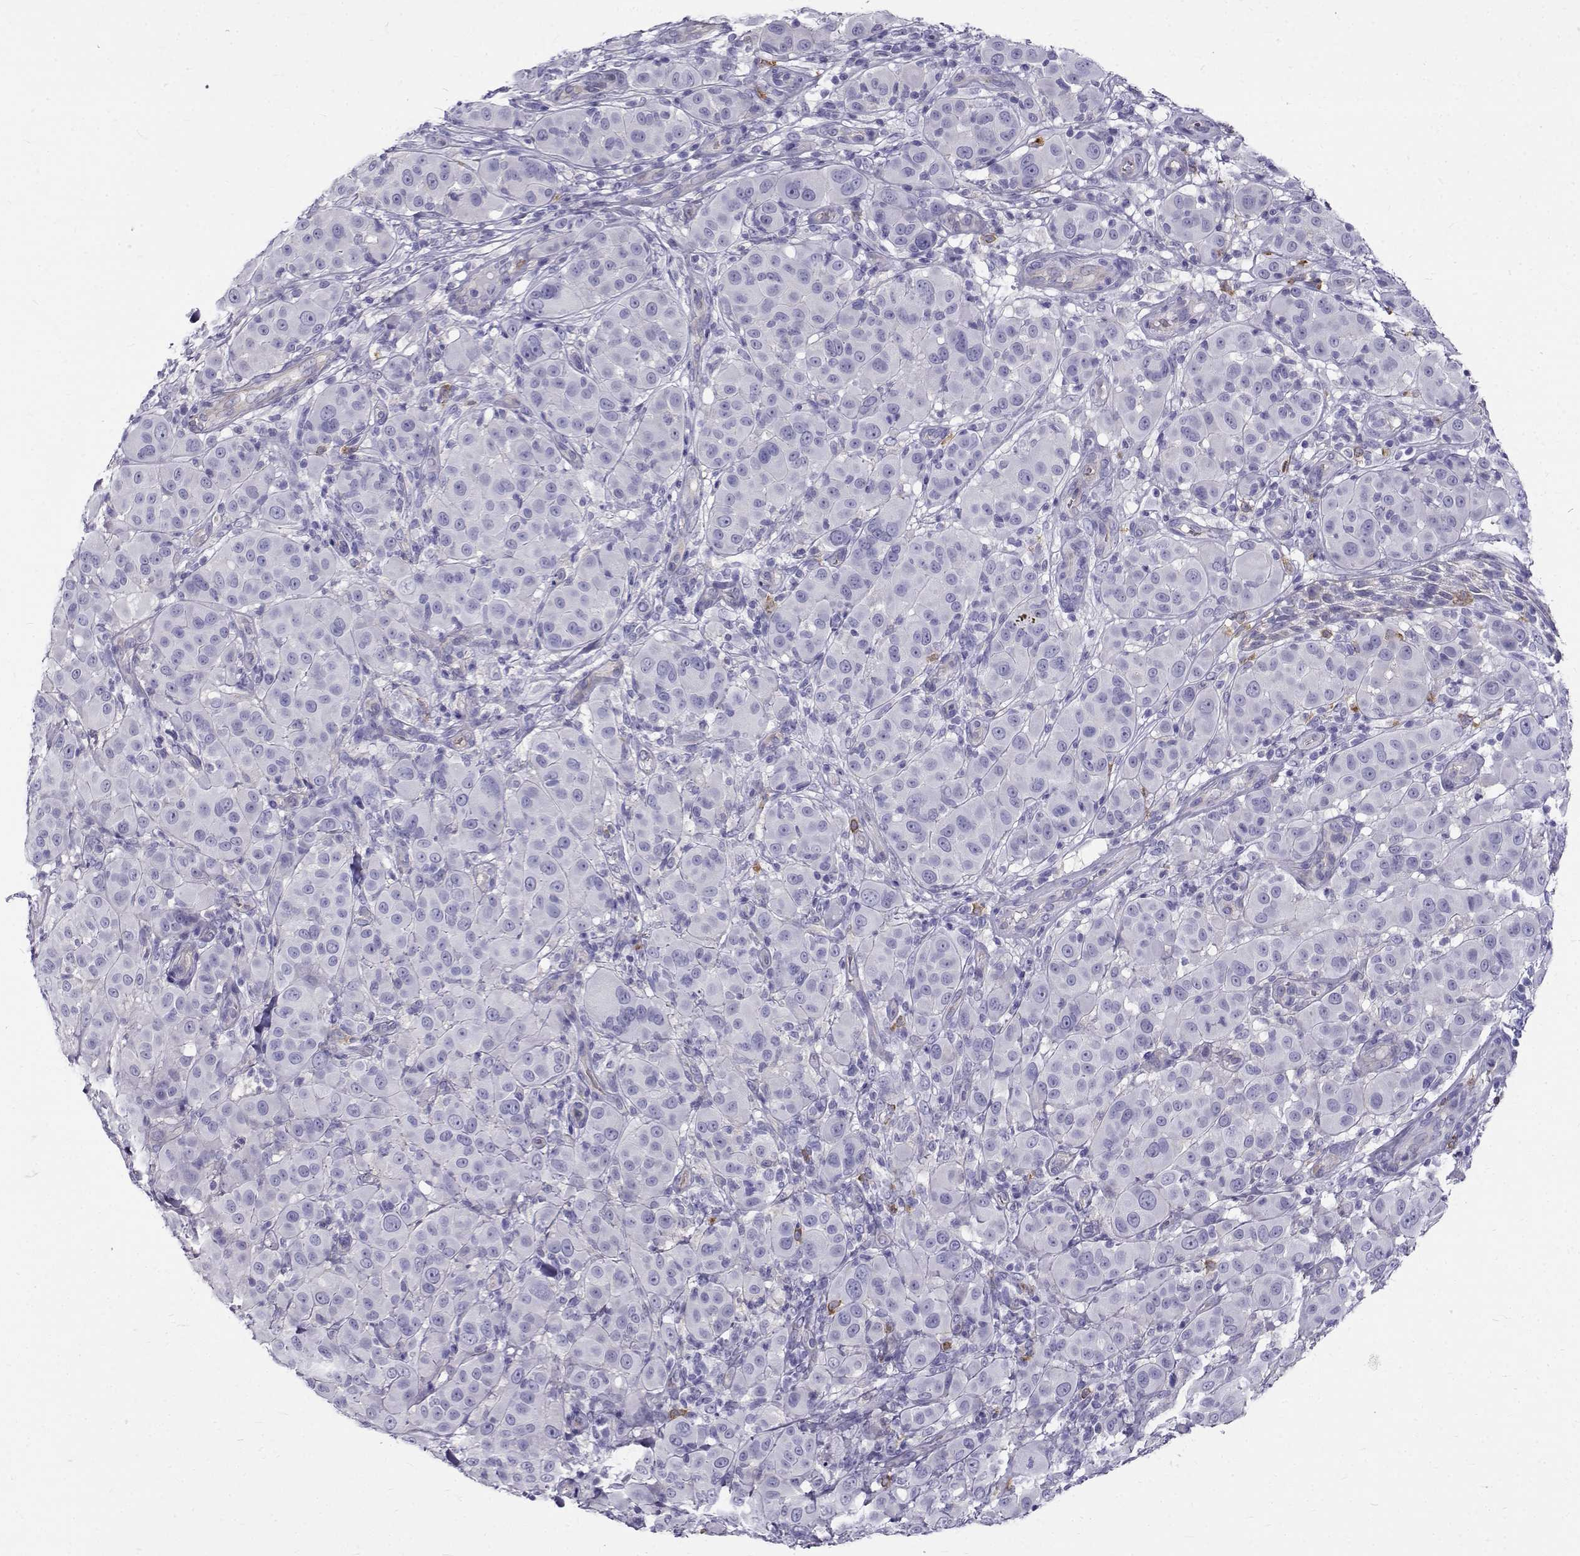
{"staining": {"intensity": "negative", "quantity": "none", "location": "none"}, "tissue": "melanoma", "cell_type": "Tumor cells", "image_type": "cancer", "snomed": [{"axis": "morphology", "description": "Malignant melanoma, NOS"}, {"axis": "topography", "description": "Skin"}], "caption": "Immunohistochemistry photomicrograph of neoplastic tissue: malignant melanoma stained with DAB (3,3'-diaminobenzidine) reveals no significant protein positivity in tumor cells.", "gene": "IGSF1", "patient": {"sex": "female", "age": 87}}